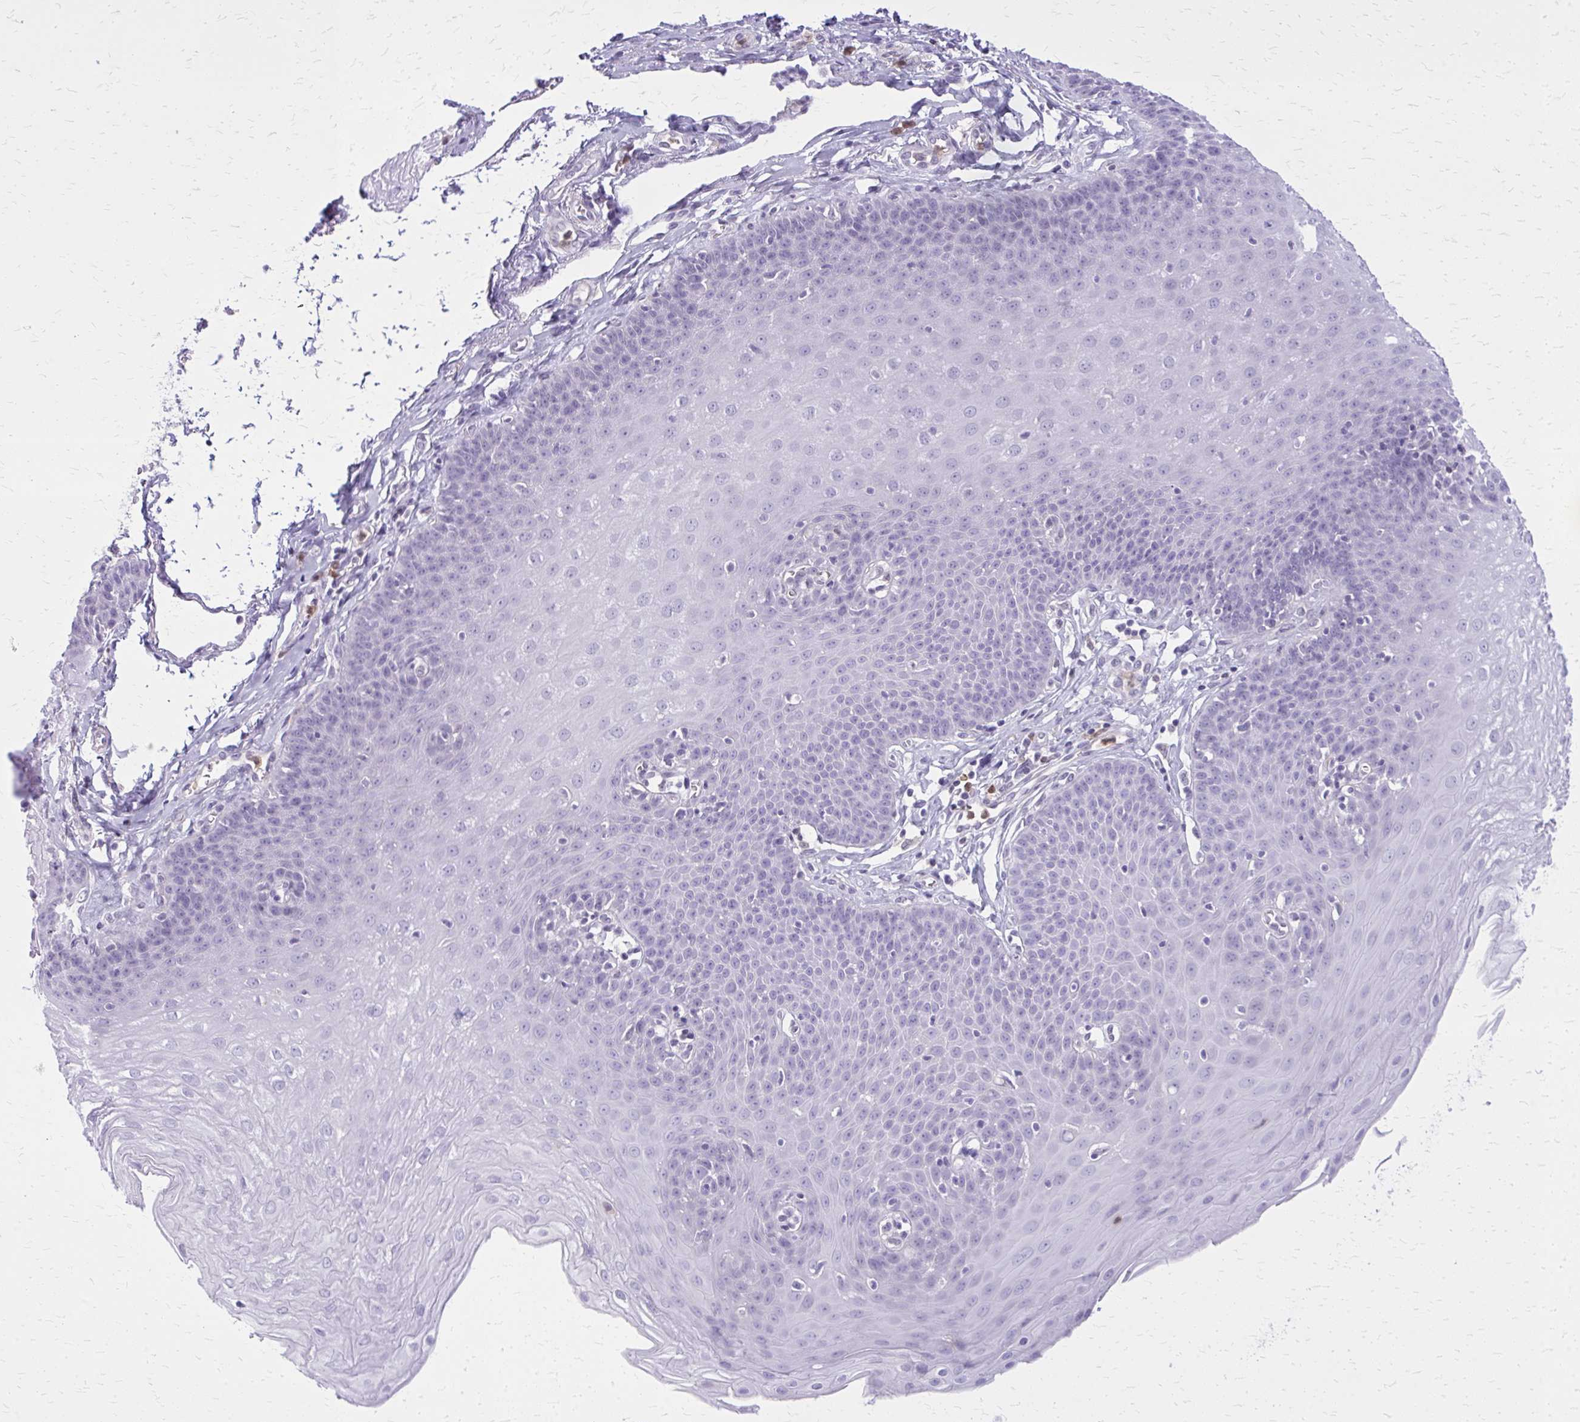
{"staining": {"intensity": "negative", "quantity": "none", "location": "none"}, "tissue": "esophagus", "cell_type": "Squamous epithelial cells", "image_type": "normal", "snomed": [{"axis": "morphology", "description": "Normal tissue, NOS"}, {"axis": "topography", "description": "Esophagus"}], "caption": "Esophagus stained for a protein using immunohistochemistry shows no positivity squamous epithelial cells.", "gene": "GLRX", "patient": {"sex": "female", "age": 81}}